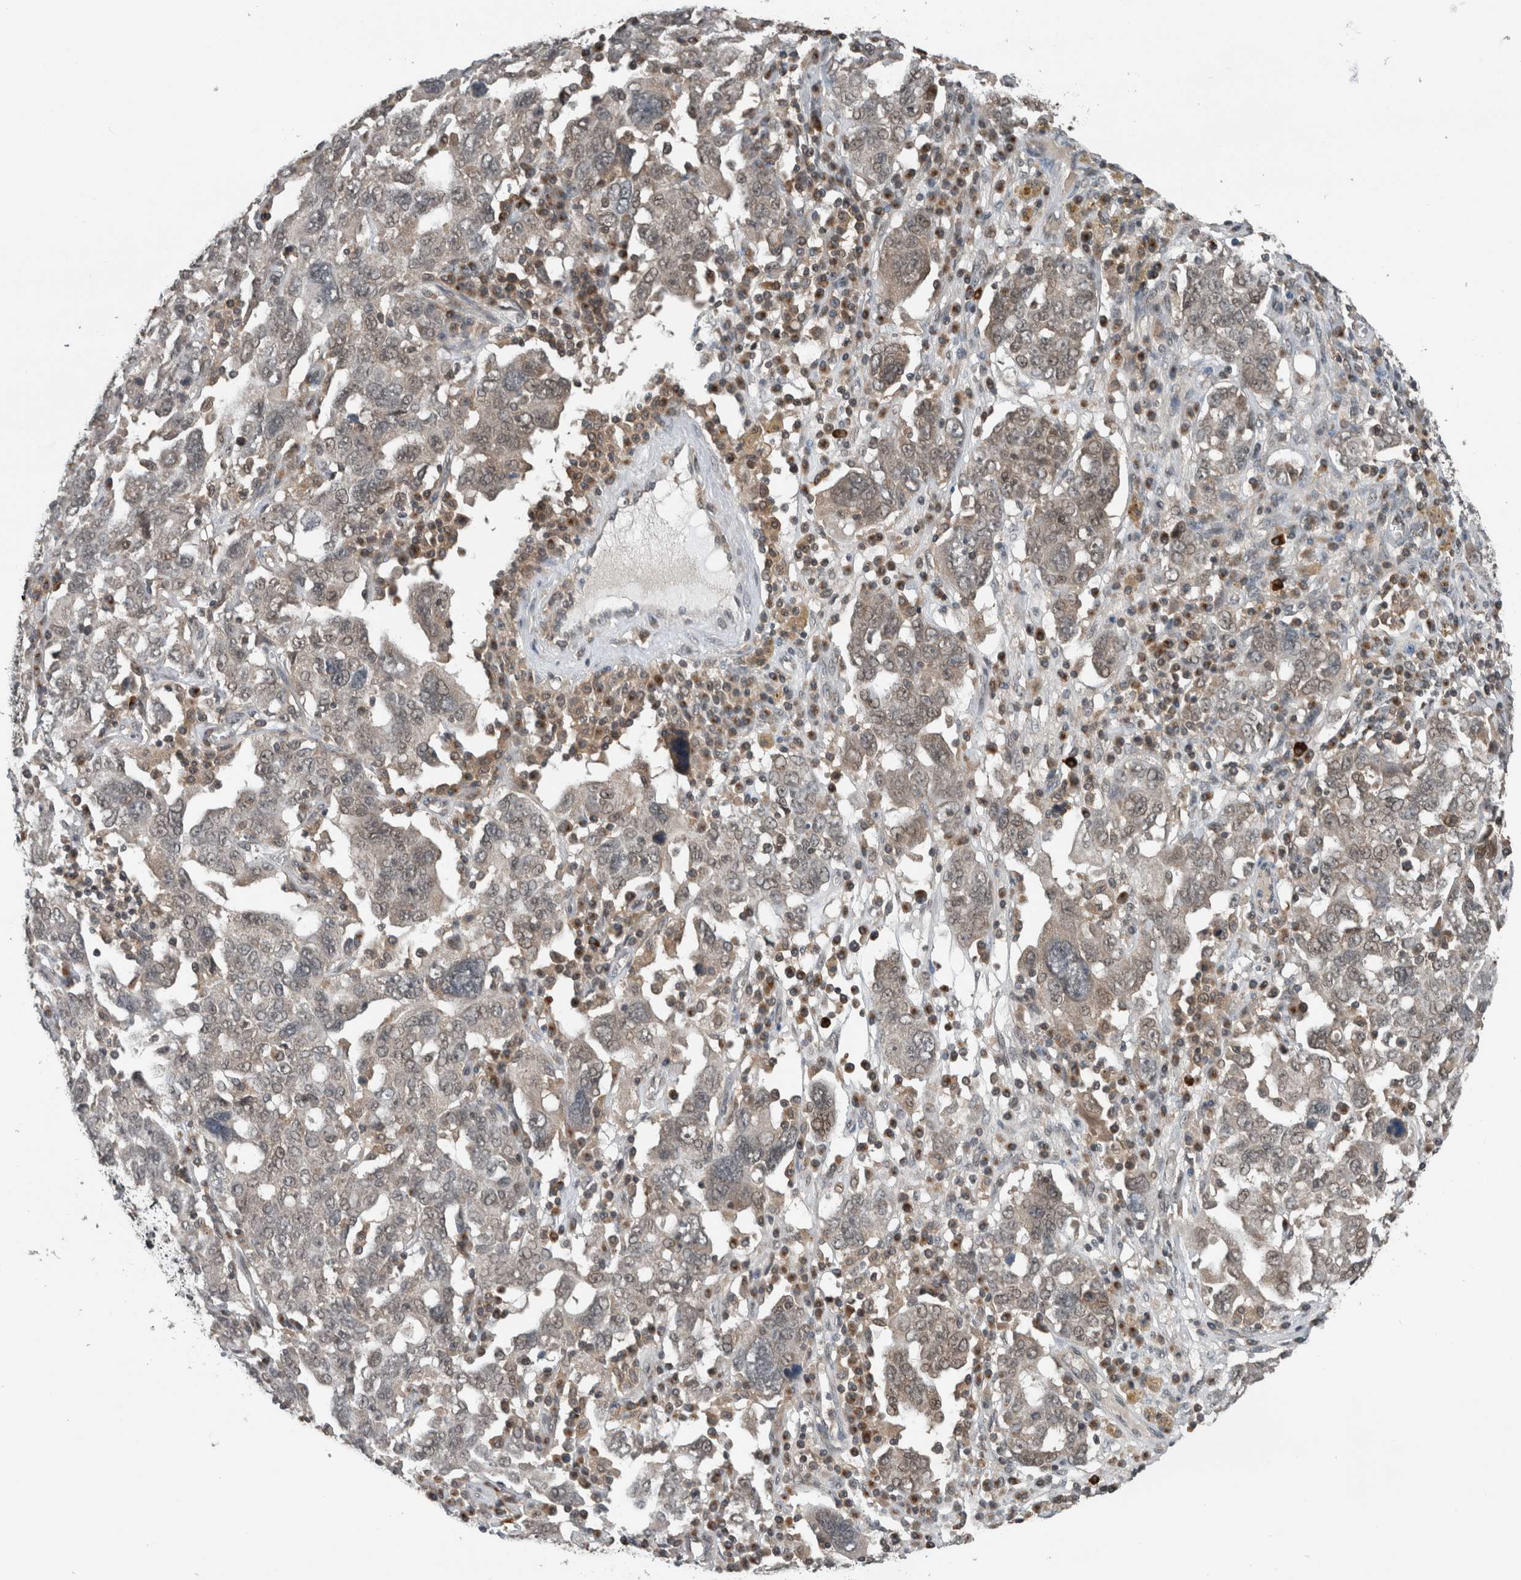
{"staining": {"intensity": "weak", "quantity": "<25%", "location": "cytoplasmic/membranous,nuclear"}, "tissue": "ovarian cancer", "cell_type": "Tumor cells", "image_type": "cancer", "snomed": [{"axis": "morphology", "description": "Carcinoma, endometroid"}, {"axis": "topography", "description": "Ovary"}], "caption": "Immunohistochemical staining of human ovarian cancer (endometroid carcinoma) exhibits no significant expression in tumor cells.", "gene": "SPAG7", "patient": {"sex": "female", "age": 62}}